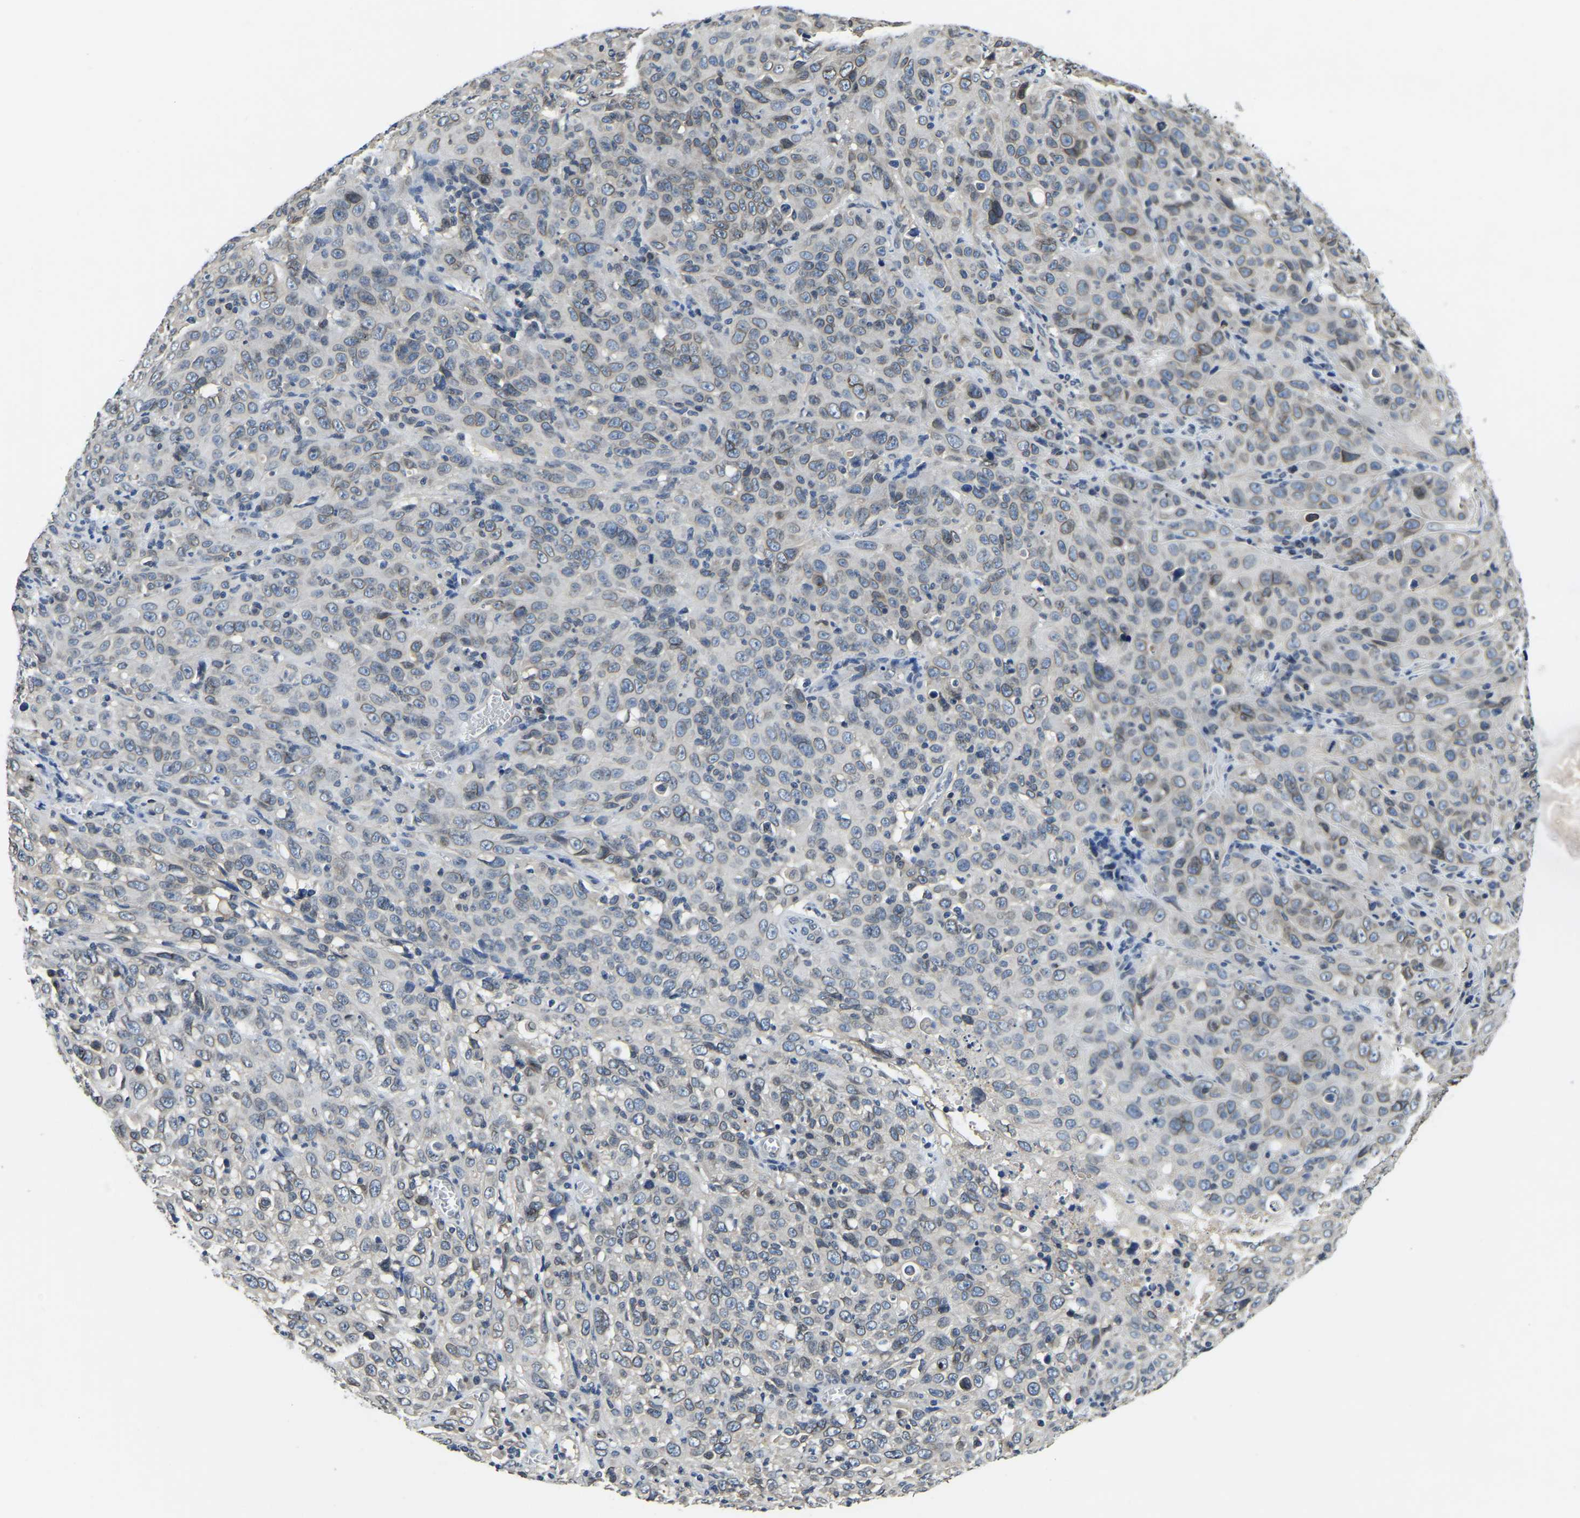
{"staining": {"intensity": "weak", "quantity": ">75%", "location": "cytoplasmic/membranous,nuclear"}, "tissue": "cervical cancer", "cell_type": "Tumor cells", "image_type": "cancer", "snomed": [{"axis": "morphology", "description": "Squamous cell carcinoma, NOS"}, {"axis": "topography", "description": "Cervix"}], "caption": "Cervical cancer stained for a protein (brown) reveals weak cytoplasmic/membranous and nuclear positive positivity in approximately >75% of tumor cells.", "gene": "RANBP2", "patient": {"sex": "female", "age": 46}}